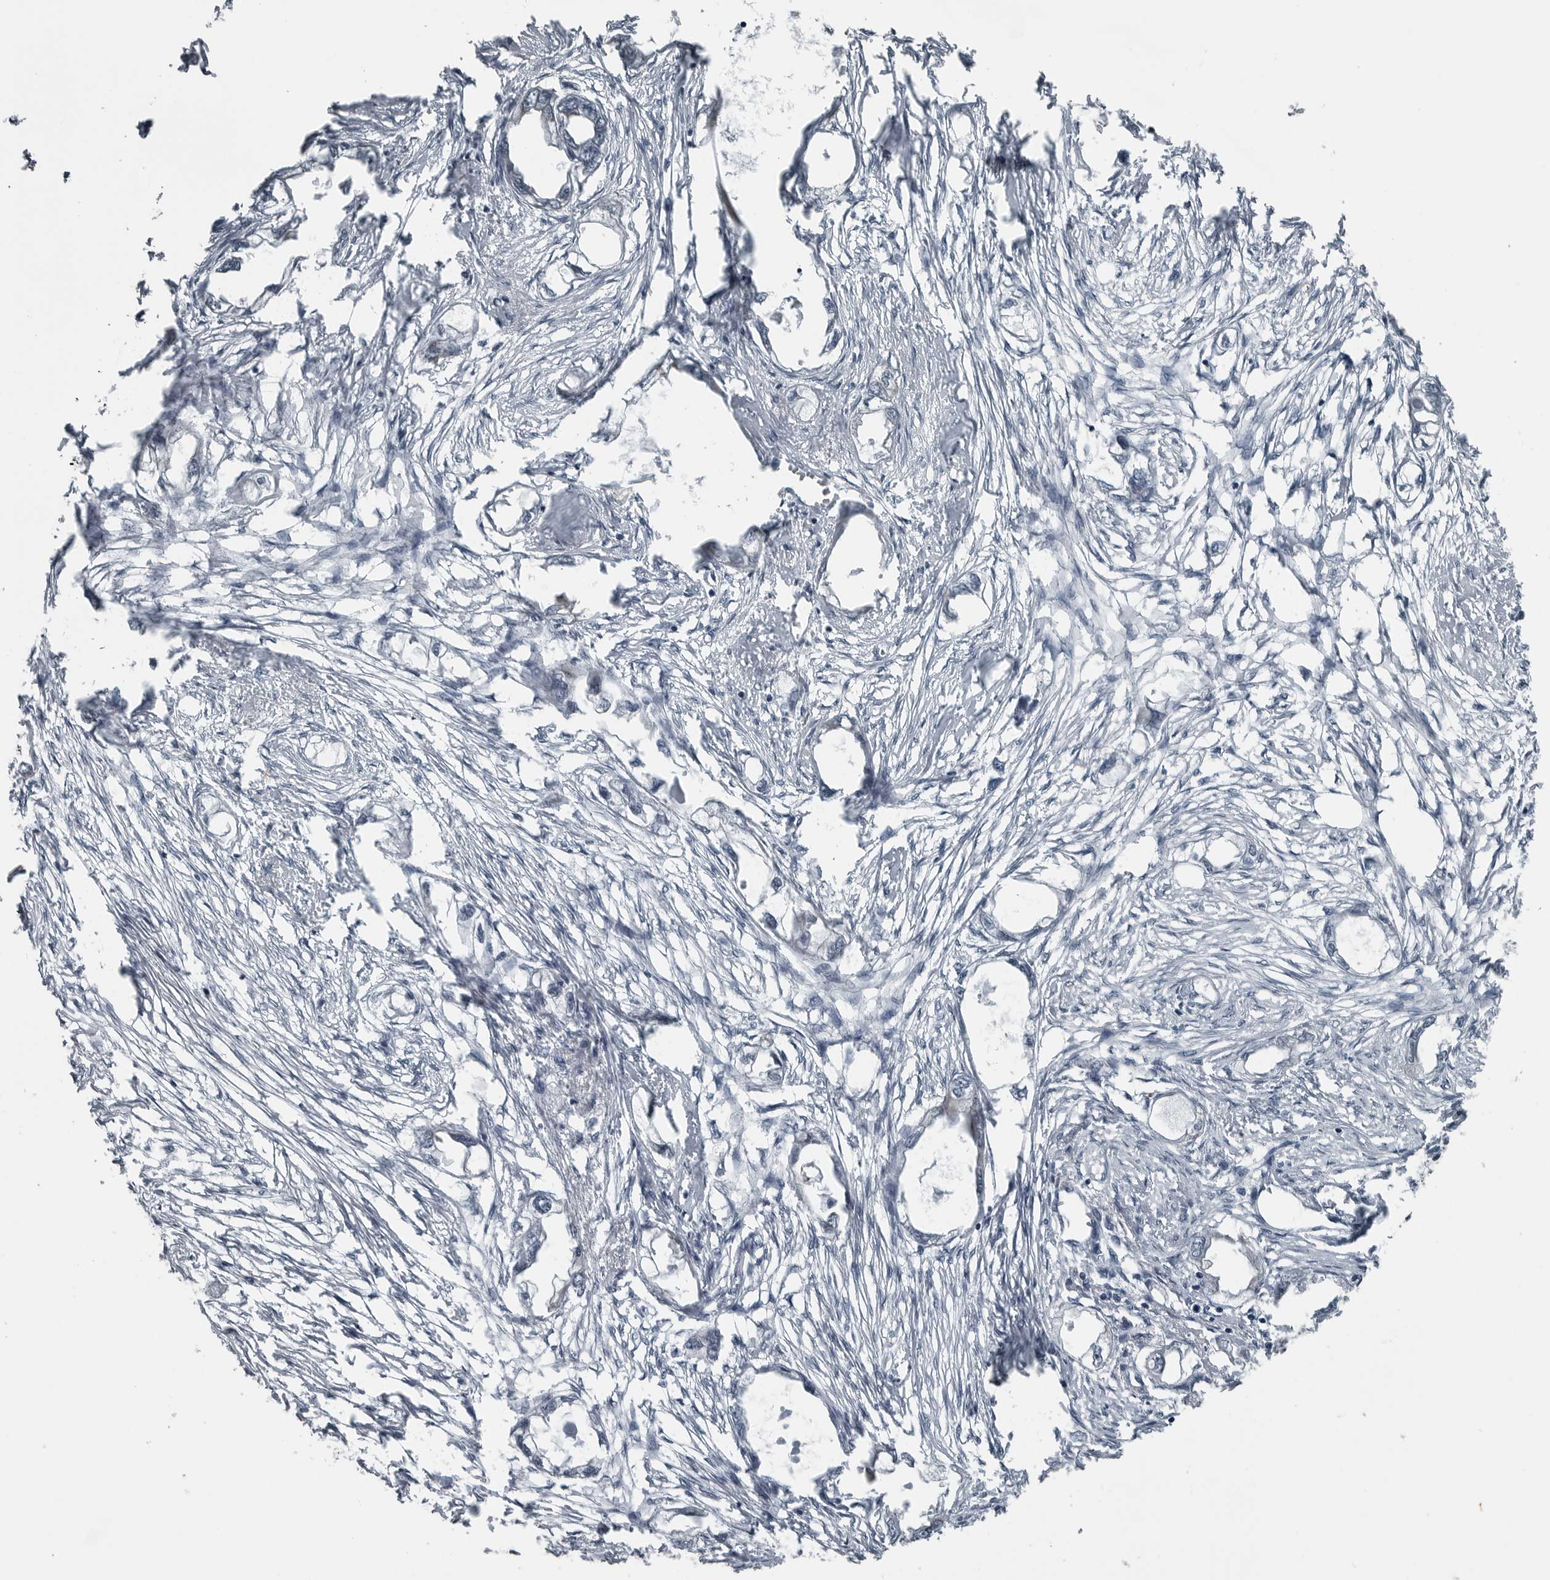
{"staining": {"intensity": "negative", "quantity": "none", "location": "none"}, "tissue": "endometrial cancer", "cell_type": "Tumor cells", "image_type": "cancer", "snomed": [{"axis": "morphology", "description": "Adenocarcinoma, NOS"}, {"axis": "morphology", "description": "Adenocarcinoma, metastatic, NOS"}, {"axis": "topography", "description": "Adipose tissue"}, {"axis": "topography", "description": "Endometrium"}], "caption": "An image of endometrial cancer stained for a protein shows no brown staining in tumor cells.", "gene": "DNAAF11", "patient": {"sex": "female", "age": 67}}